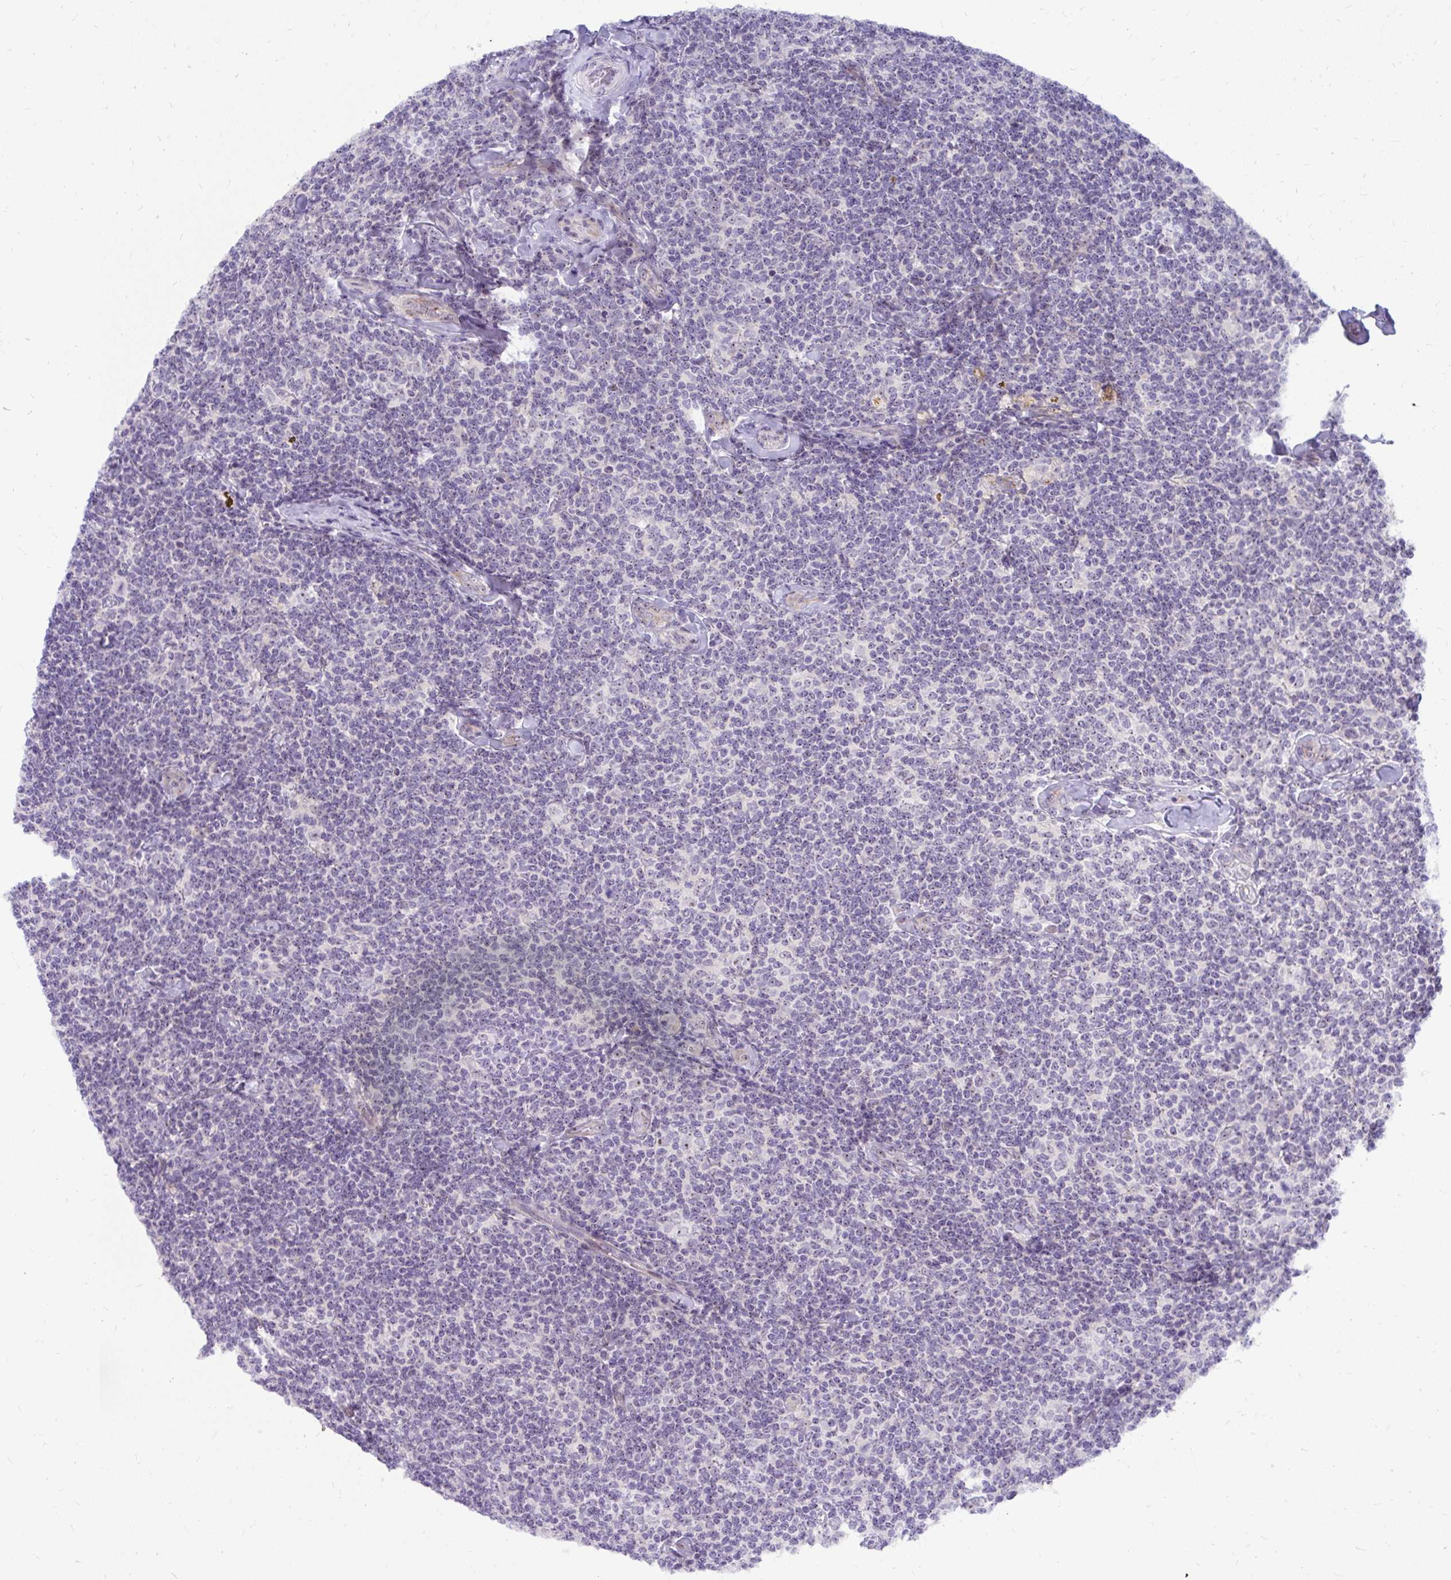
{"staining": {"intensity": "weak", "quantity": "<25%", "location": "nuclear"}, "tissue": "lymphoma", "cell_type": "Tumor cells", "image_type": "cancer", "snomed": [{"axis": "morphology", "description": "Malignant lymphoma, non-Hodgkin's type, Low grade"}, {"axis": "topography", "description": "Lymph node"}], "caption": "High power microscopy image of an IHC photomicrograph of malignant lymphoma, non-Hodgkin's type (low-grade), revealing no significant positivity in tumor cells.", "gene": "MUS81", "patient": {"sex": "female", "age": 56}}